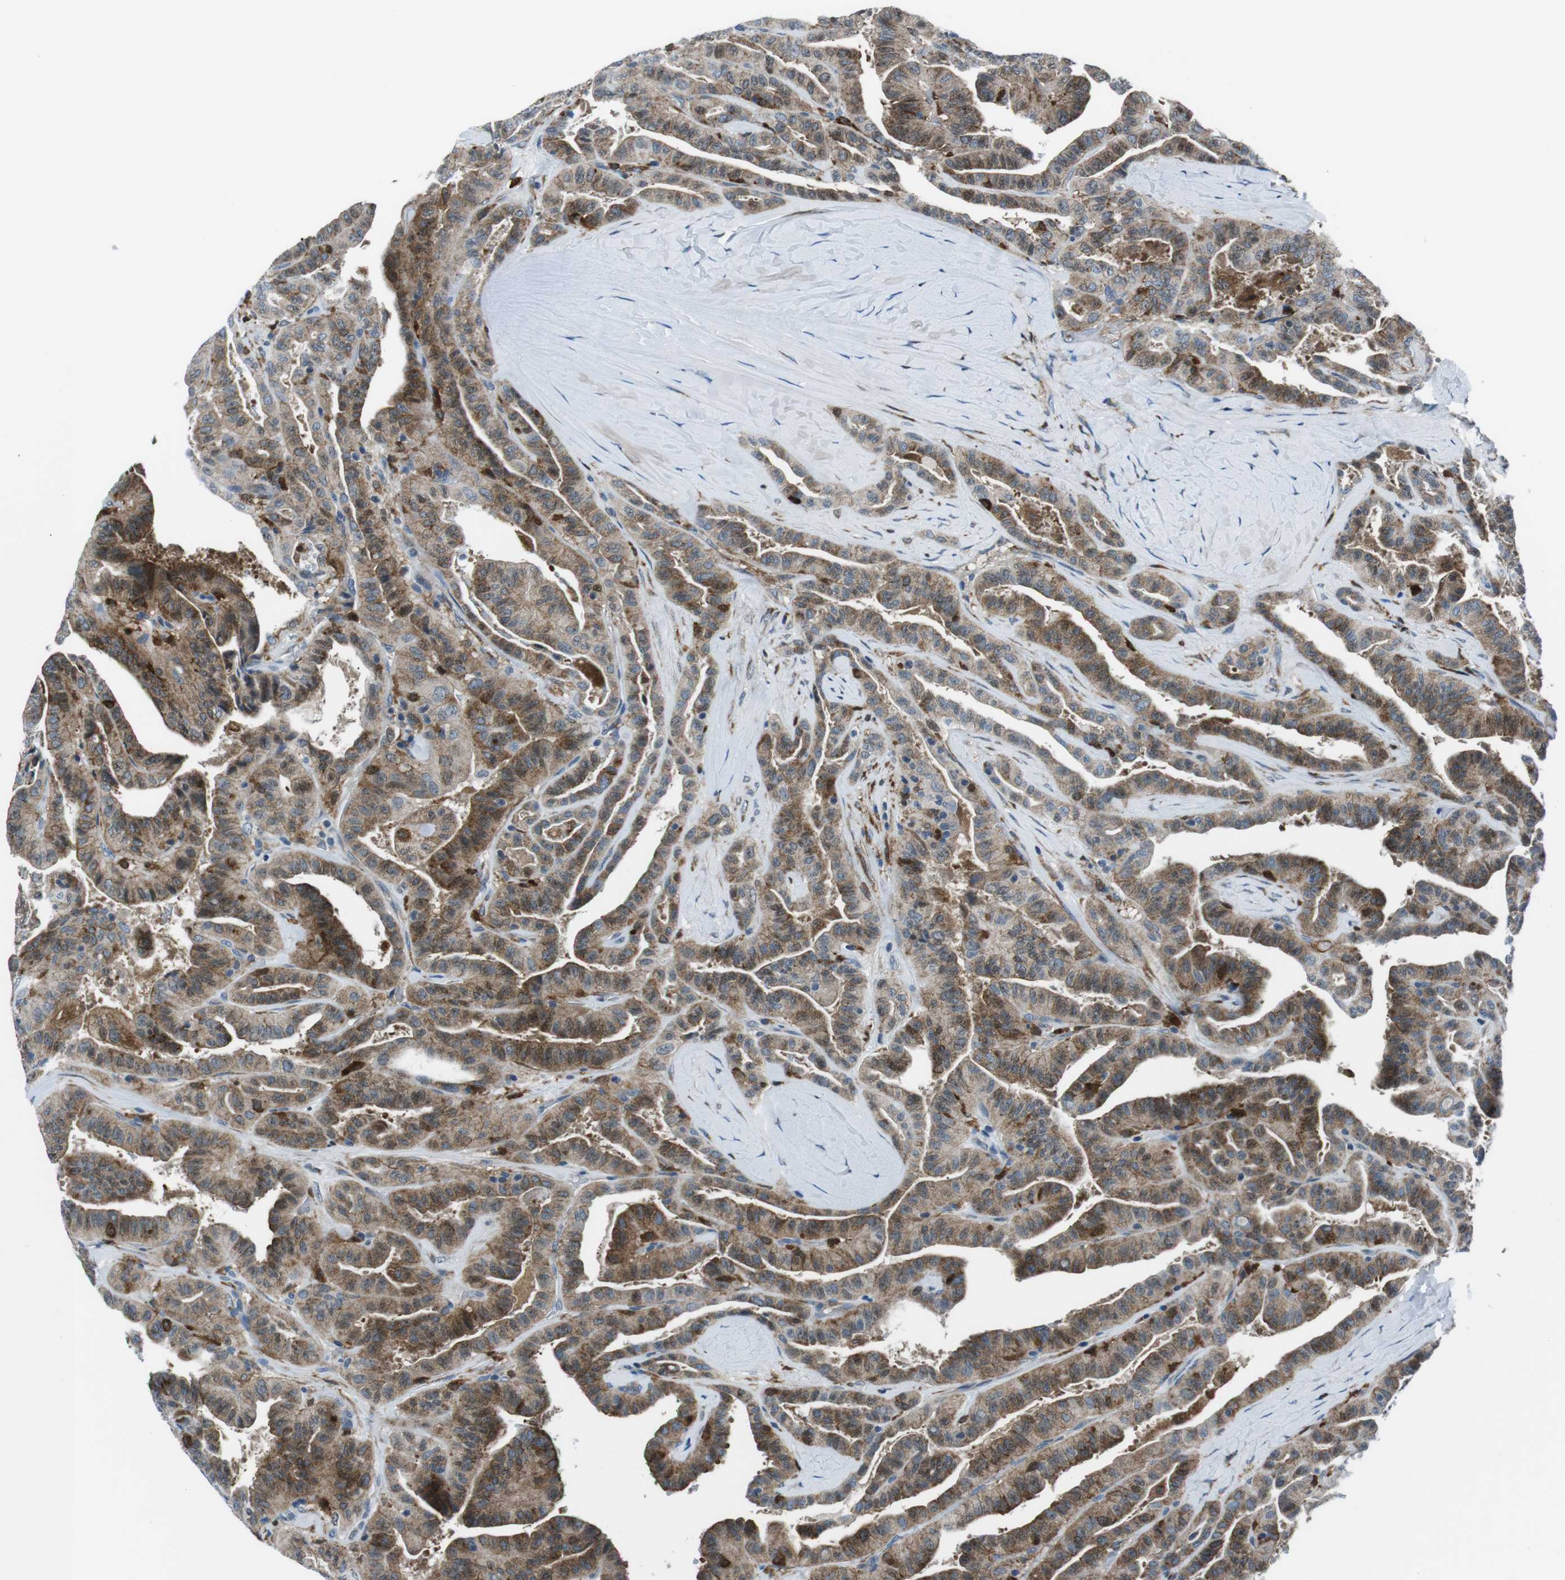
{"staining": {"intensity": "moderate", "quantity": ">75%", "location": "cytoplasmic/membranous"}, "tissue": "thyroid cancer", "cell_type": "Tumor cells", "image_type": "cancer", "snomed": [{"axis": "morphology", "description": "Papillary adenocarcinoma, NOS"}, {"axis": "topography", "description": "Thyroid gland"}], "caption": "Protein expression analysis of human thyroid cancer (papillary adenocarcinoma) reveals moderate cytoplasmic/membranous positivity in about >75% of tumor cells.", "gene": "BLNK", "patient": {"sex": "male", "age": 77}}